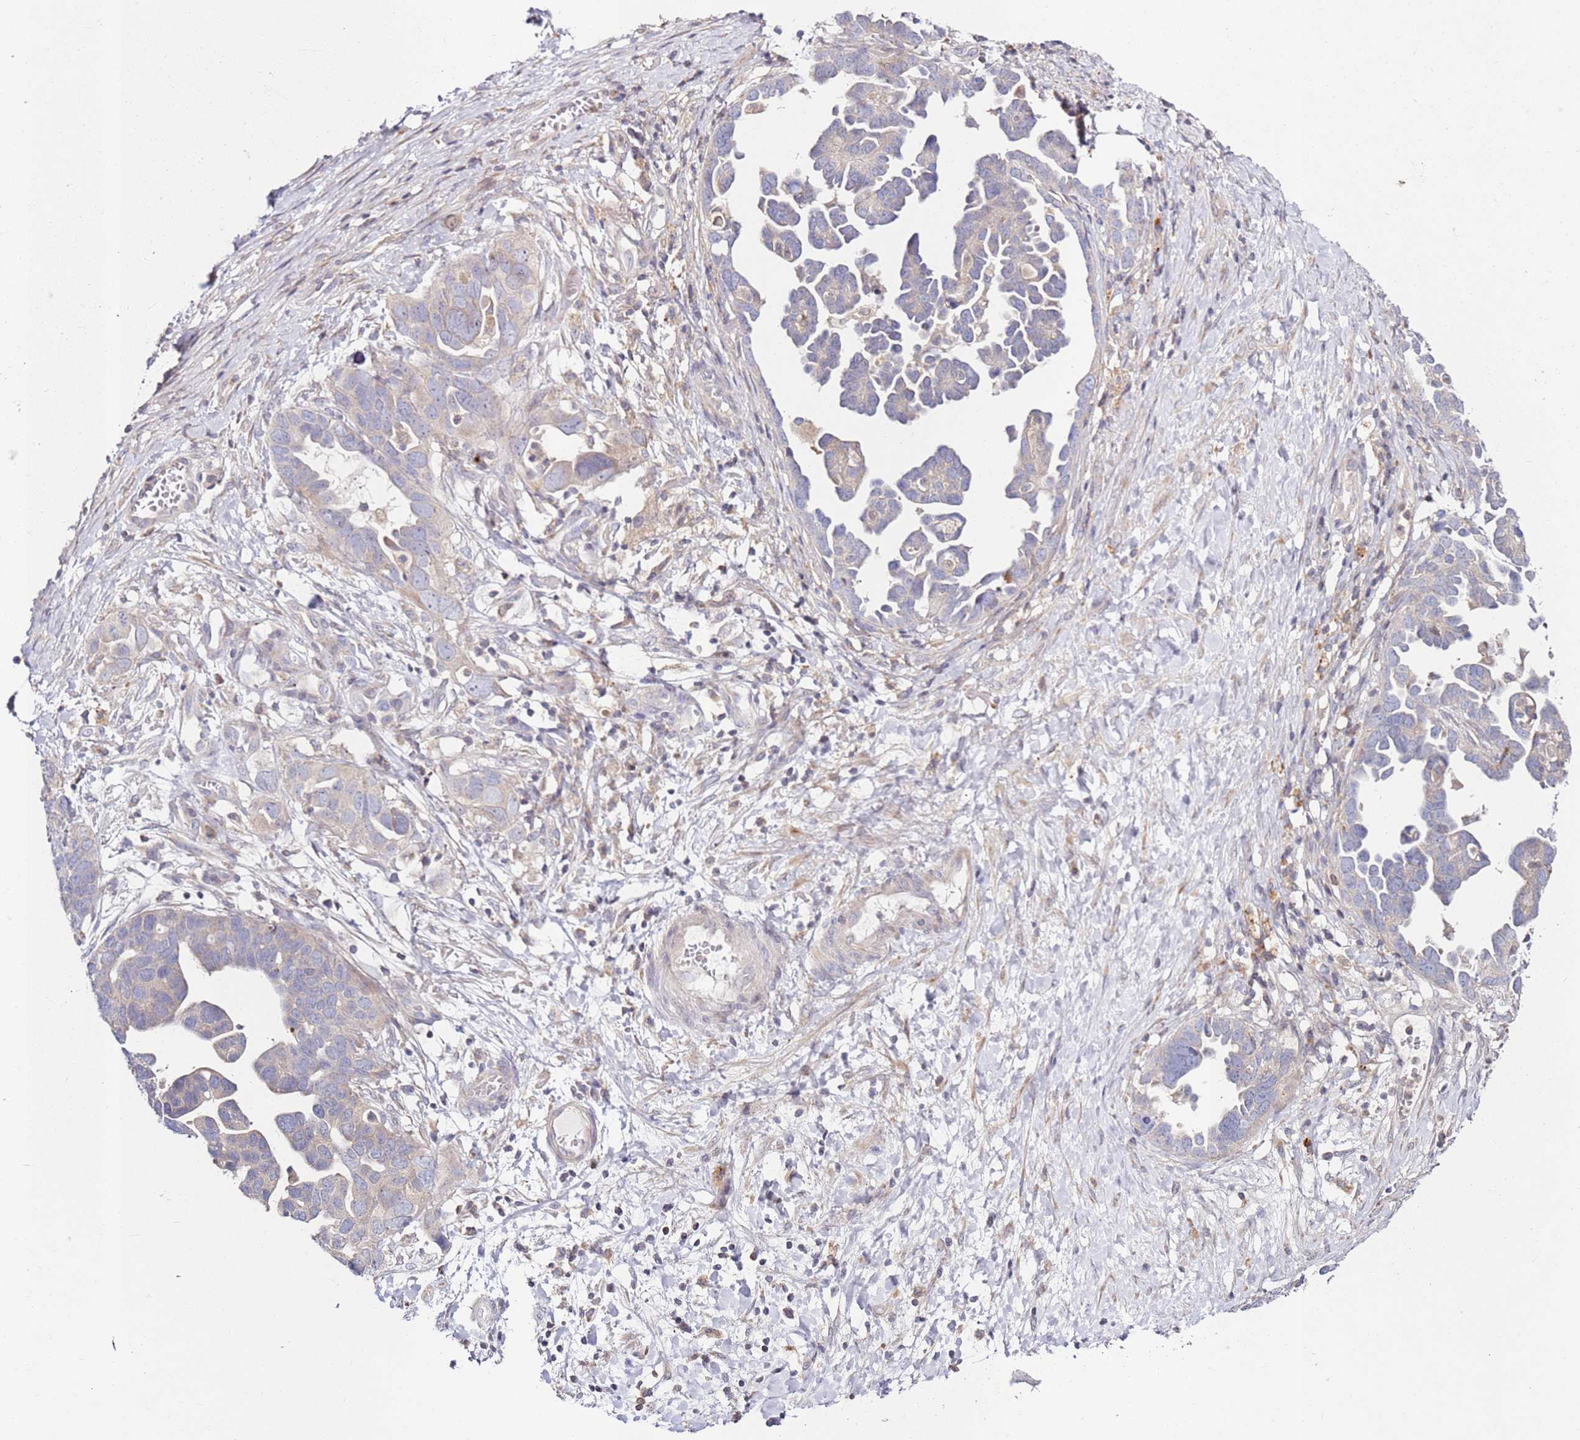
{"staining": {"intensity": "weak", "quantity": "<25%", "location": "cytoplasmic/membranous"}, "tissue": "ovarian cancer", "cell_type": "Tumor cells", "image_type": "cancer", "snomed": [{"axis": "morphology", "description": "Cystadenocarcinoma, serous, NOS"}, {"axis": "topography", "description": "Ovary"}], "caption": "Histopathology image shows no protein positivity in tumor cells of ovarian cancer tissue.", "gene": "CNOT9", "patient": {"sex": "female", "age": 54}}